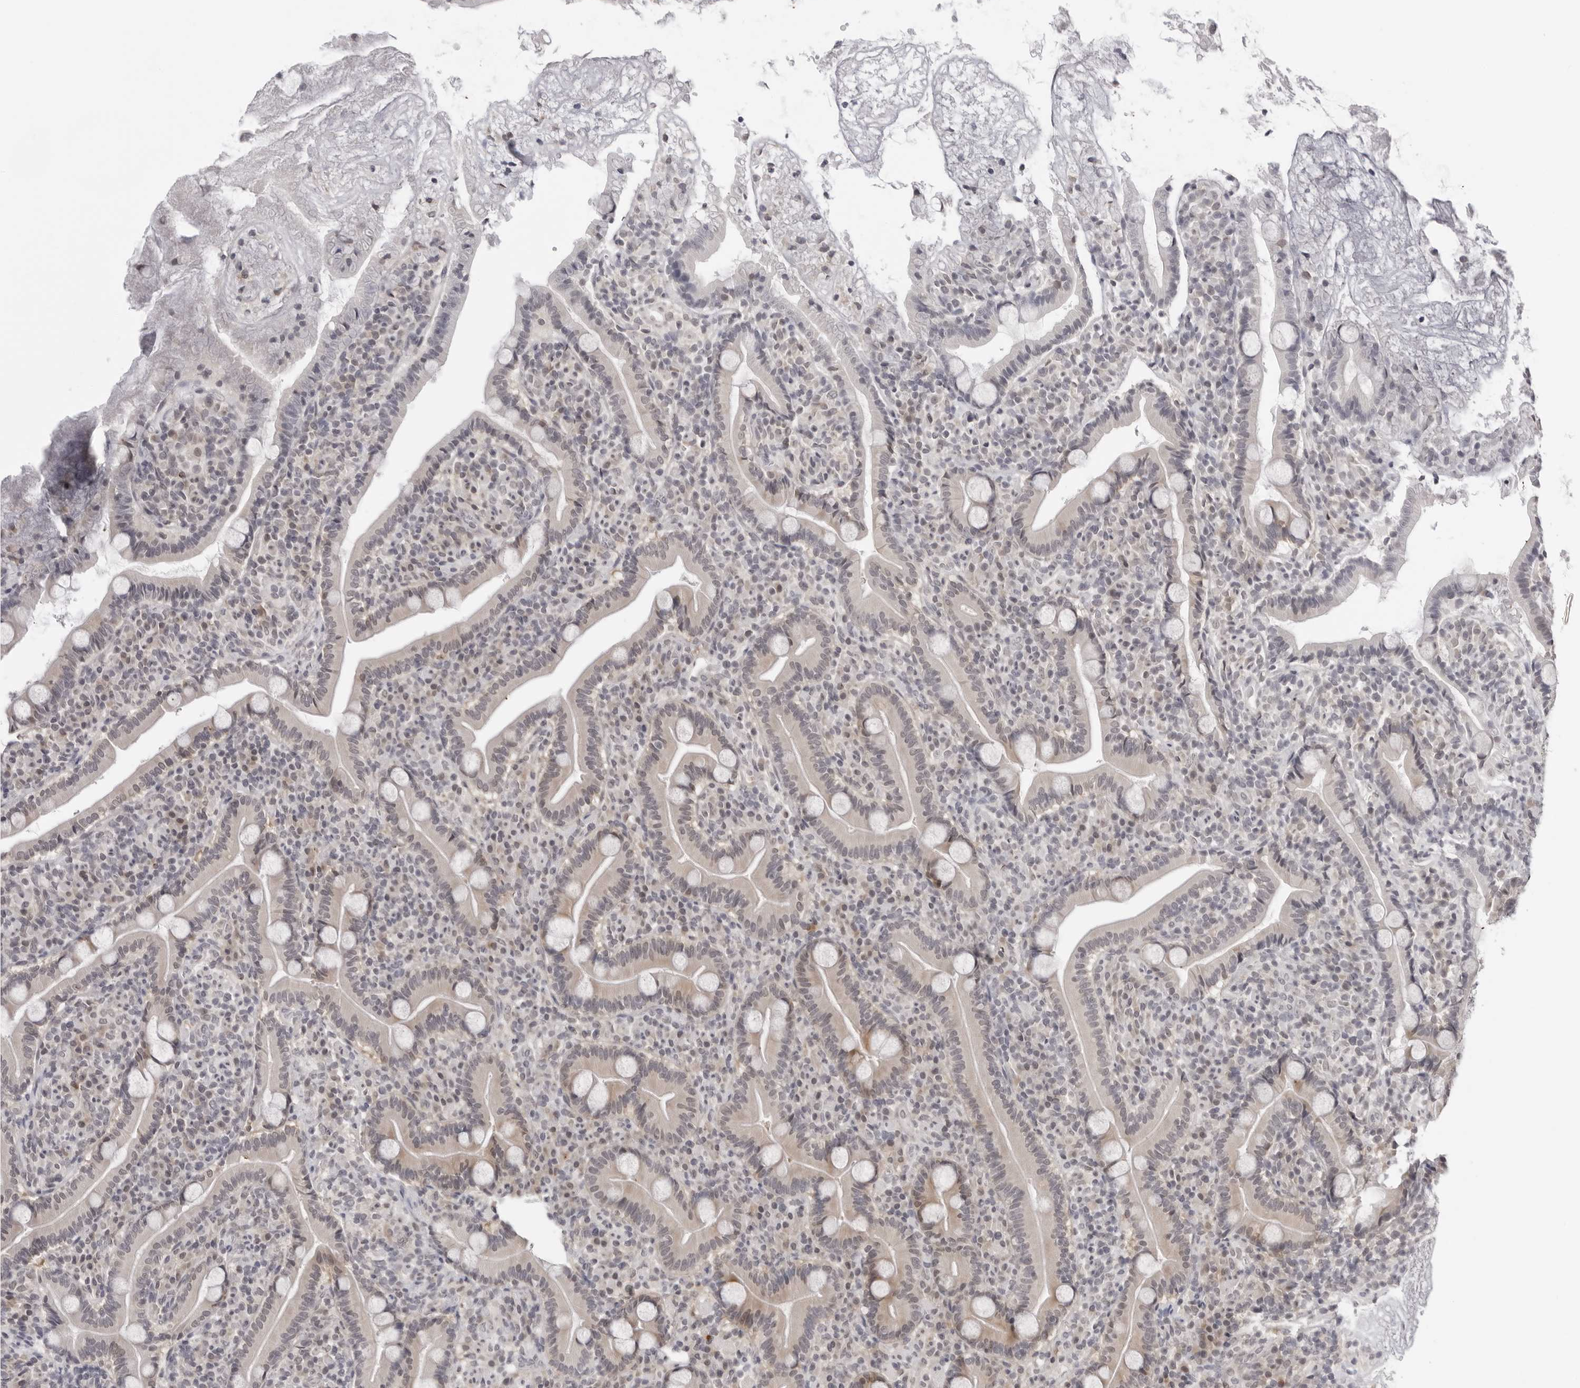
{"staining": {"intensity": "moderate", "quantity": "25%-75%", "location": "cytoplasmic/membranous"}, "tissue": "duodenum", "cell_type": "Glandular cells", "image_type": "normal", "snomed": [{"axis": "morphology", "description": "Normal tissue, NOS"}, {"axis": "topography", "description": "Duodenum"}], "caption": "Duodenum stained for a protein (brown) shows moderate cytoplasmic/membranous positive staining in about 25%-75% of glandular cells.", "gene": "PRUNE1", "patient": {"sex": "male", "age": 35}}